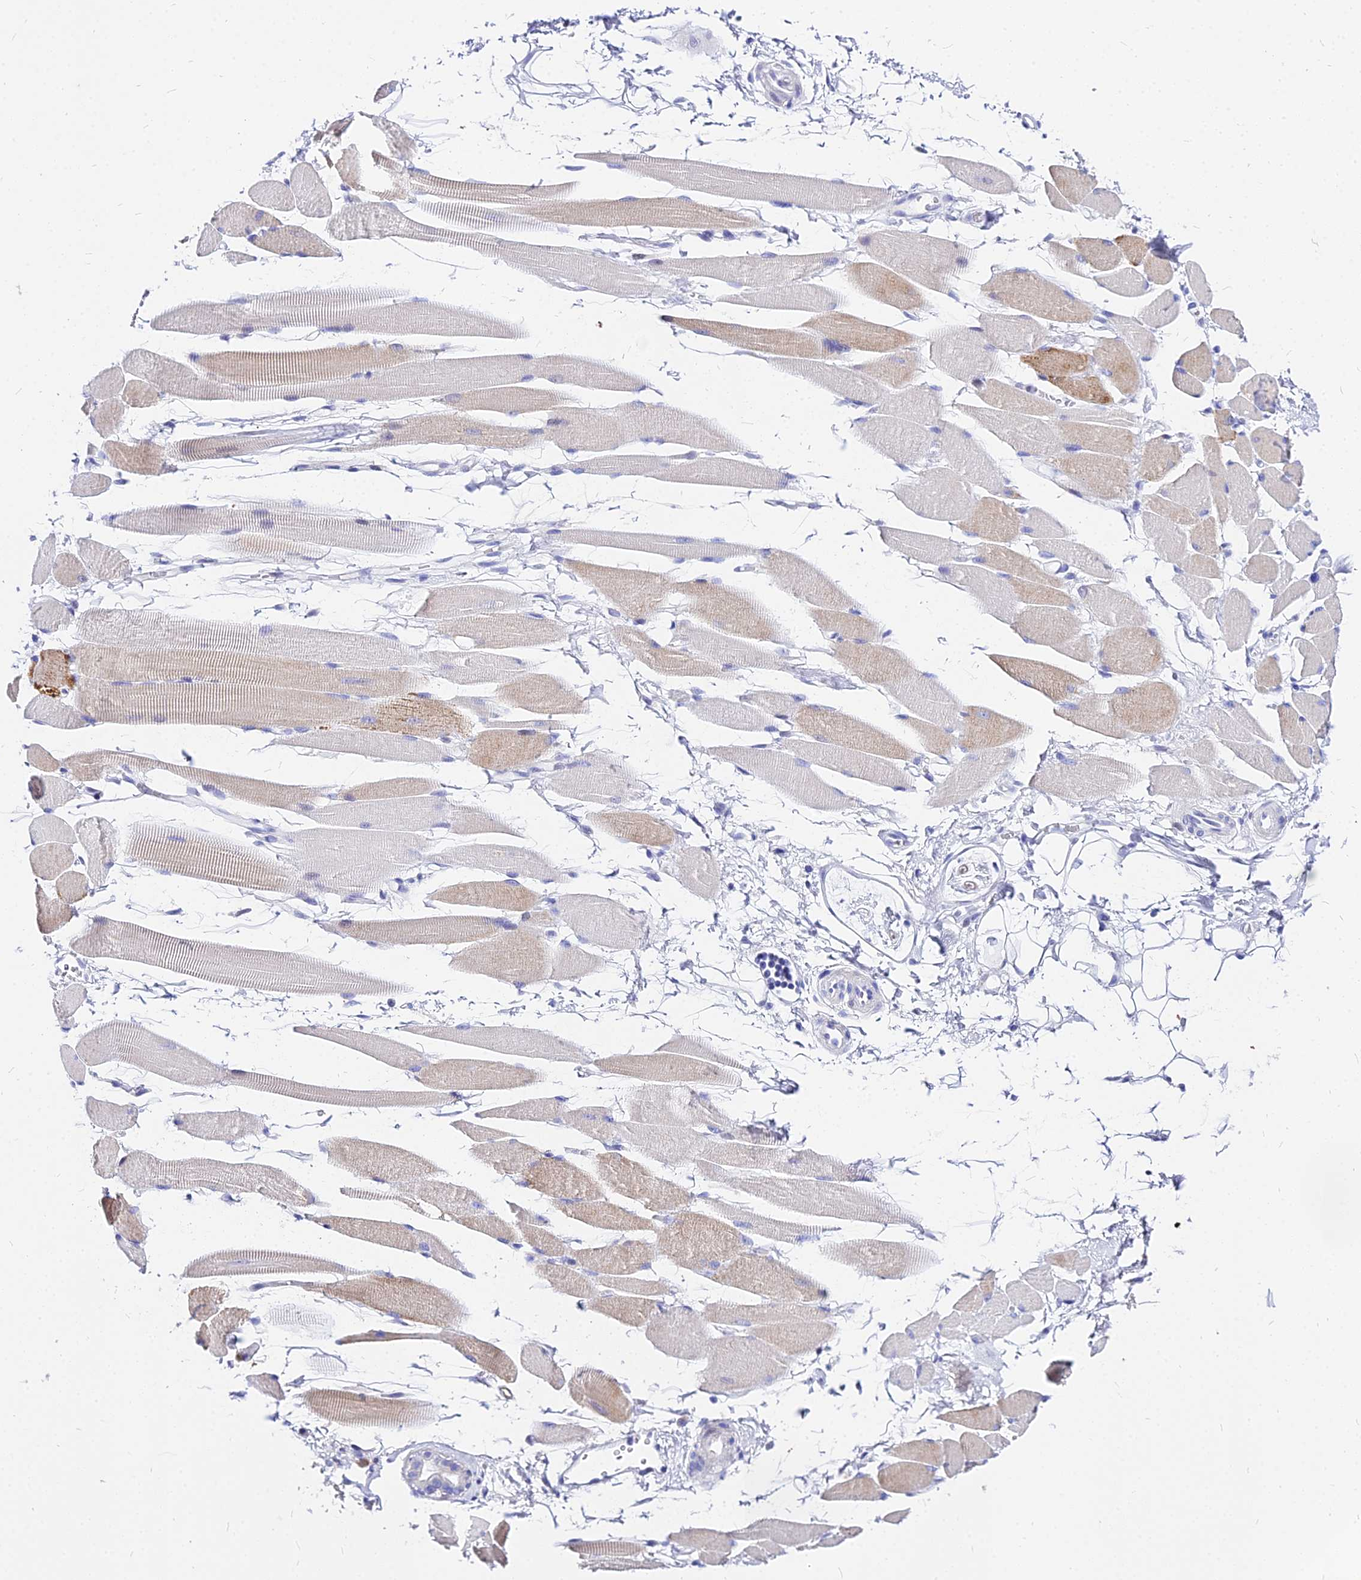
{"staining": {"intensity": "weak", "quantity": "25%-75%", "location": "cytoplasmic/membranous"}, "tissue": "skeletal muscle", "cell_type": "Myocytes", "image_type": "normal", "snomed": [{"axis": "morphology", "description": "Normal tissue, NOS"}, {"axis": "topography", "description": "Skeletal muscle"}, {"axis": "topography", "description": "Oral tissue"}, {"axis": "topography", "description": "Peripheral nerve tissue"}], "caption": "Normal skeletal muscle displays weak cytoplasmic/membranous positivity in approximately 25%-75% of myocytes, visualized by immunohistochemistry.", "gene": "CARD18", "patient": {"sex": "female", "age": 84}}